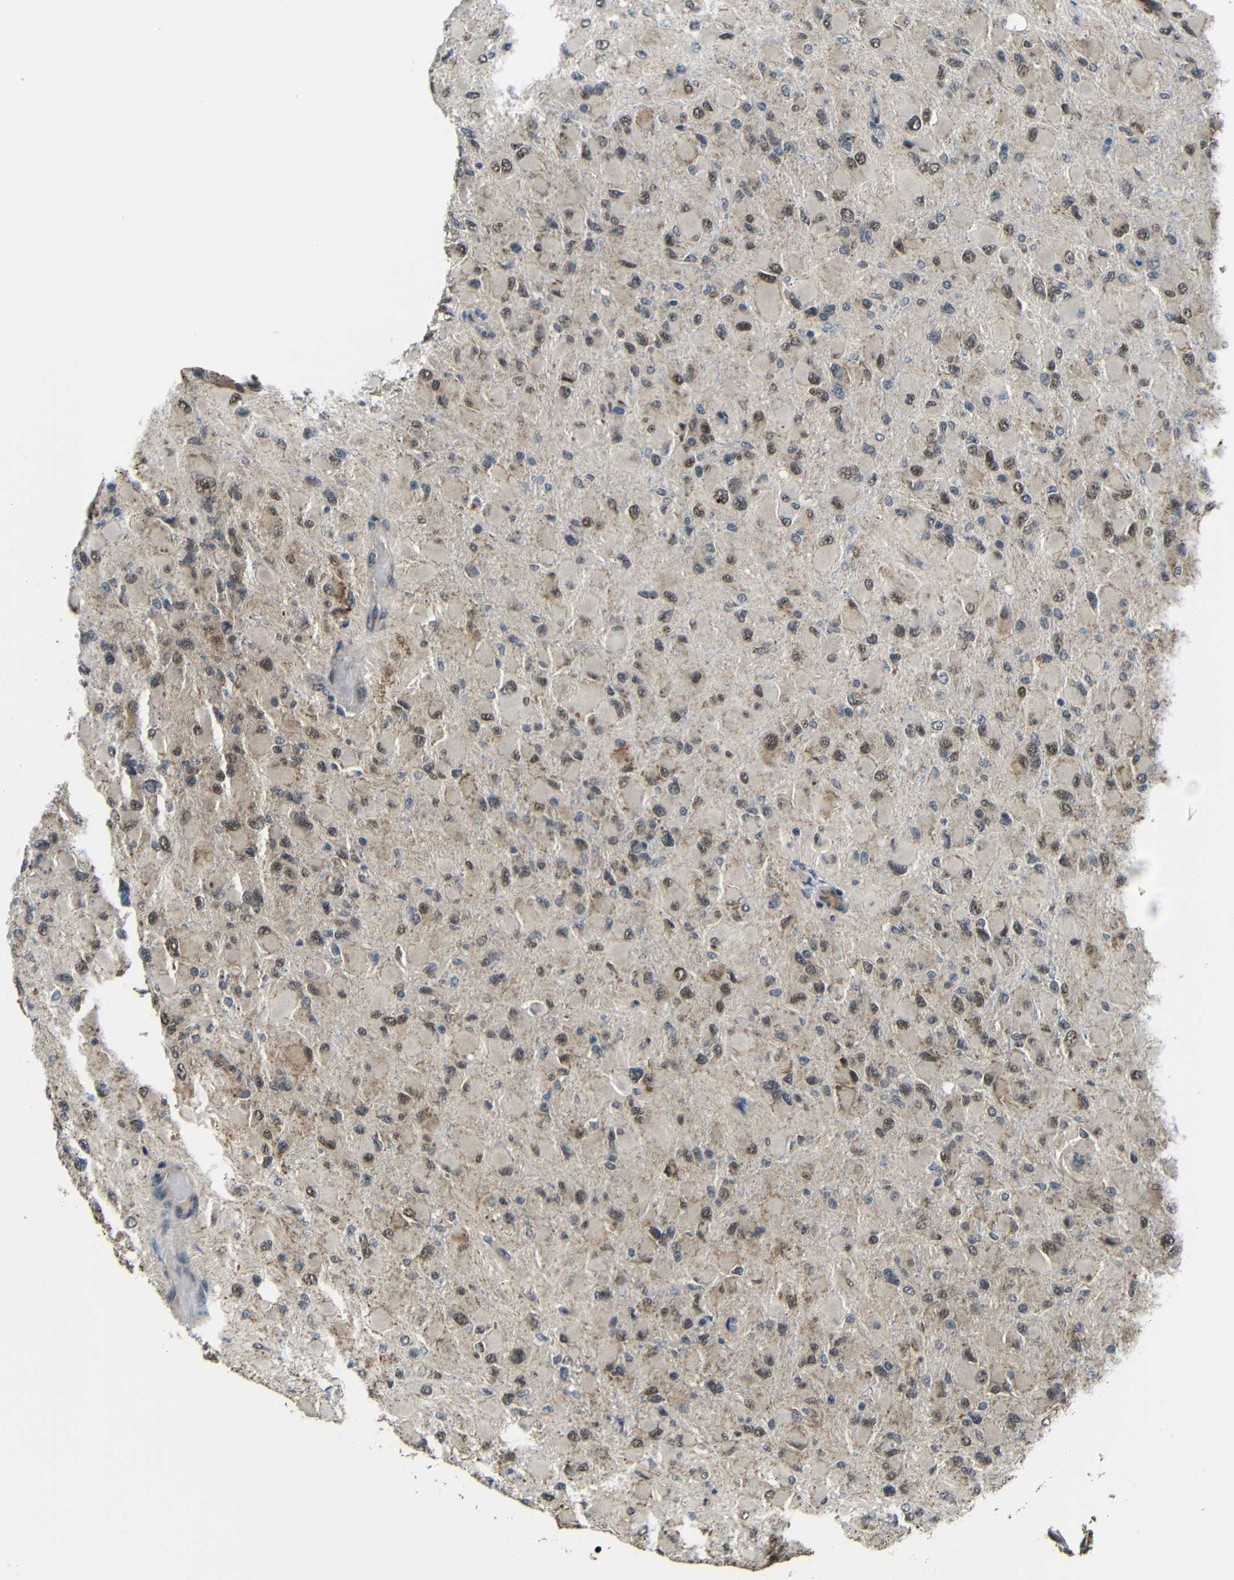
{"staining": {"intensity": "negative", "quantity": "none", "location": "none"}, "tissue": "glioma", "cell_type": "Tumor cells", "image_type": "cancer", "snomed": [{"axis": "morphology", "description": "Glioma, malignant, High grade"}, {"axis": "topography", "description": "Cerebral cortex"}], "caption": "Protein analysis of glioma reveals no significant expression in tumor cells.", "gene": "FAM172A", "patient": {"sex": "female", "age": 36}}